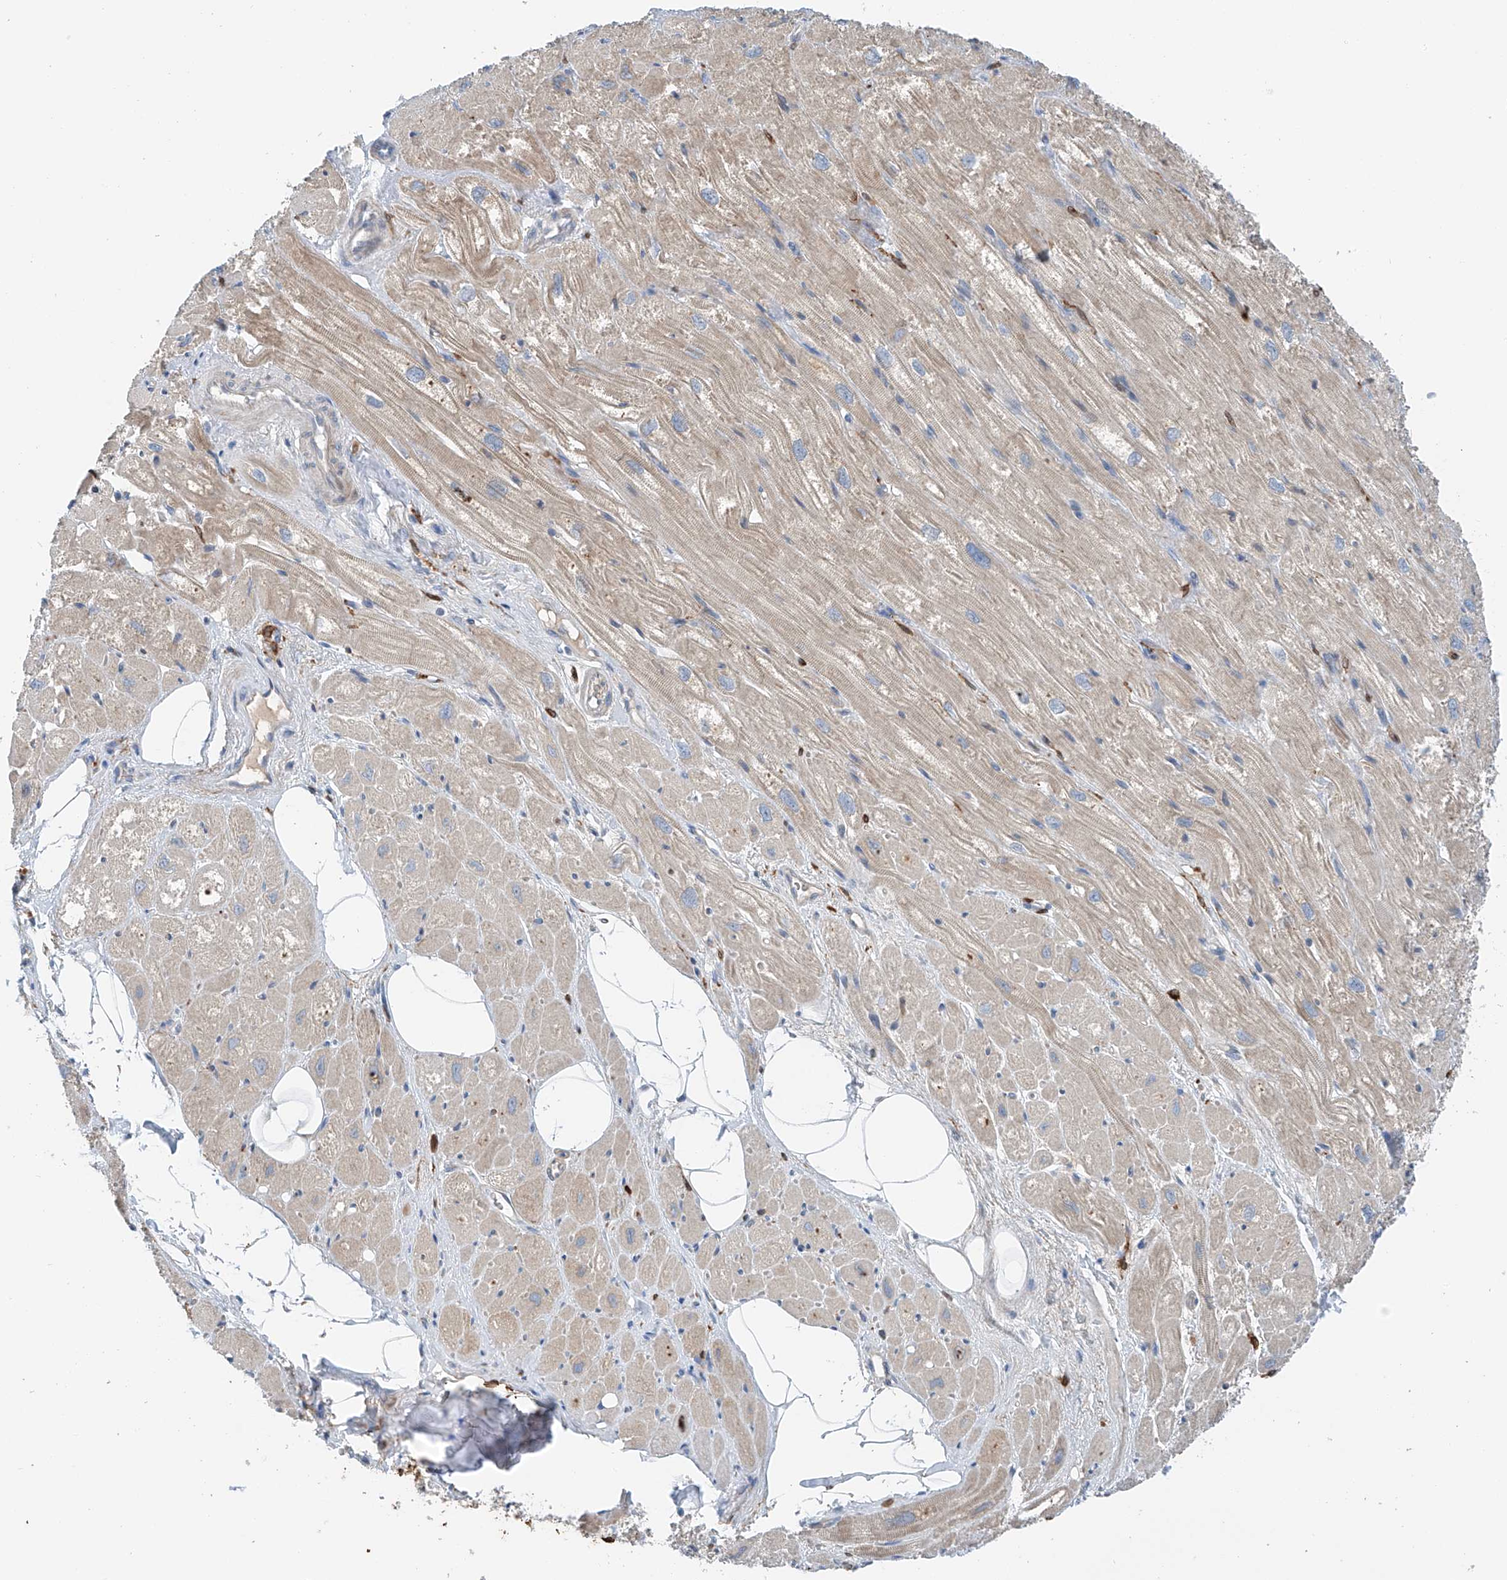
{"staining": {"intensity": "moderate", "quantity": "<25%", "location": "cytoplasmic/membranous"}, "tissue": "heart muscle", "cell_type": "Cardiomyocytes", "image_type": "normal", "snomed": [{"axis": "morphology", "description": "Normal tissue, NOS"}, {"axis": "topography", "description": "Heart"}], "caption": "Moderate cytoplasmic/membranous staining for a protein is appreciated in about <25% of cardiomyocytes of unremarkable heart muscle using IHC.", "gene": "TBXAS1", "patient": {"sex": "male", "age": 50}}